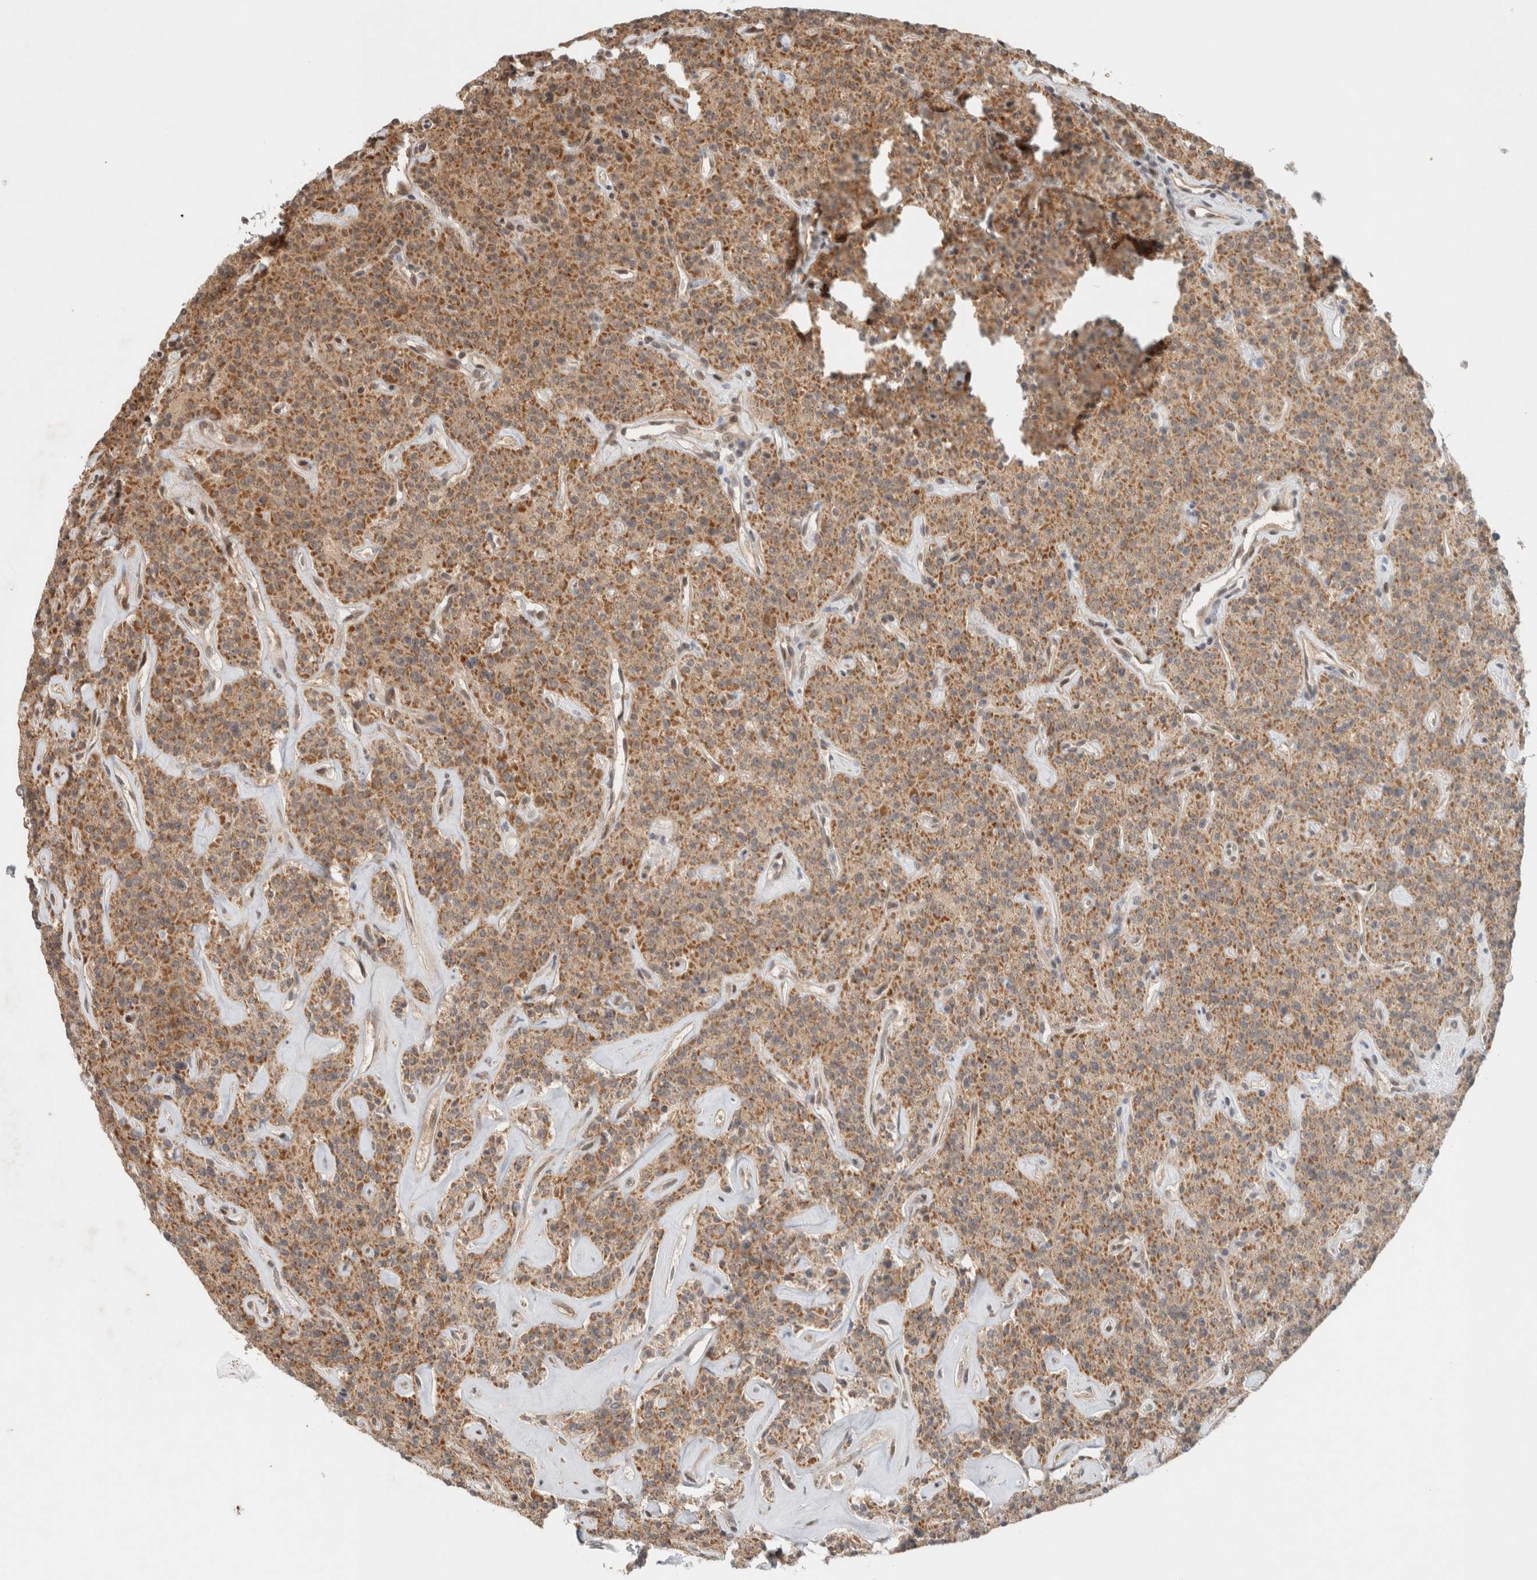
{"staining": {"intensity": "strong", "quantity": ">75%", "location": "cytoplasmic/membranous"}, "tissue": "parathyroid gland", "cell_type": "Glandular cells", "image_type": "normal", "snomed": [{"axis": "morphology", "description": "Normal tissue, NOS"}, {"axis": "topography", "description": "Parathyroid gland"}], "caption": "Immunohistochemistry histopathology image of benign human parathyroid gland stained for a protein (brown), which exhibits high levels of strong cytoplasmic/membranous expression in about >75% of glandular cells.", "gene": "CAAP1", "patient": {"sex": "male", "age": 46}}